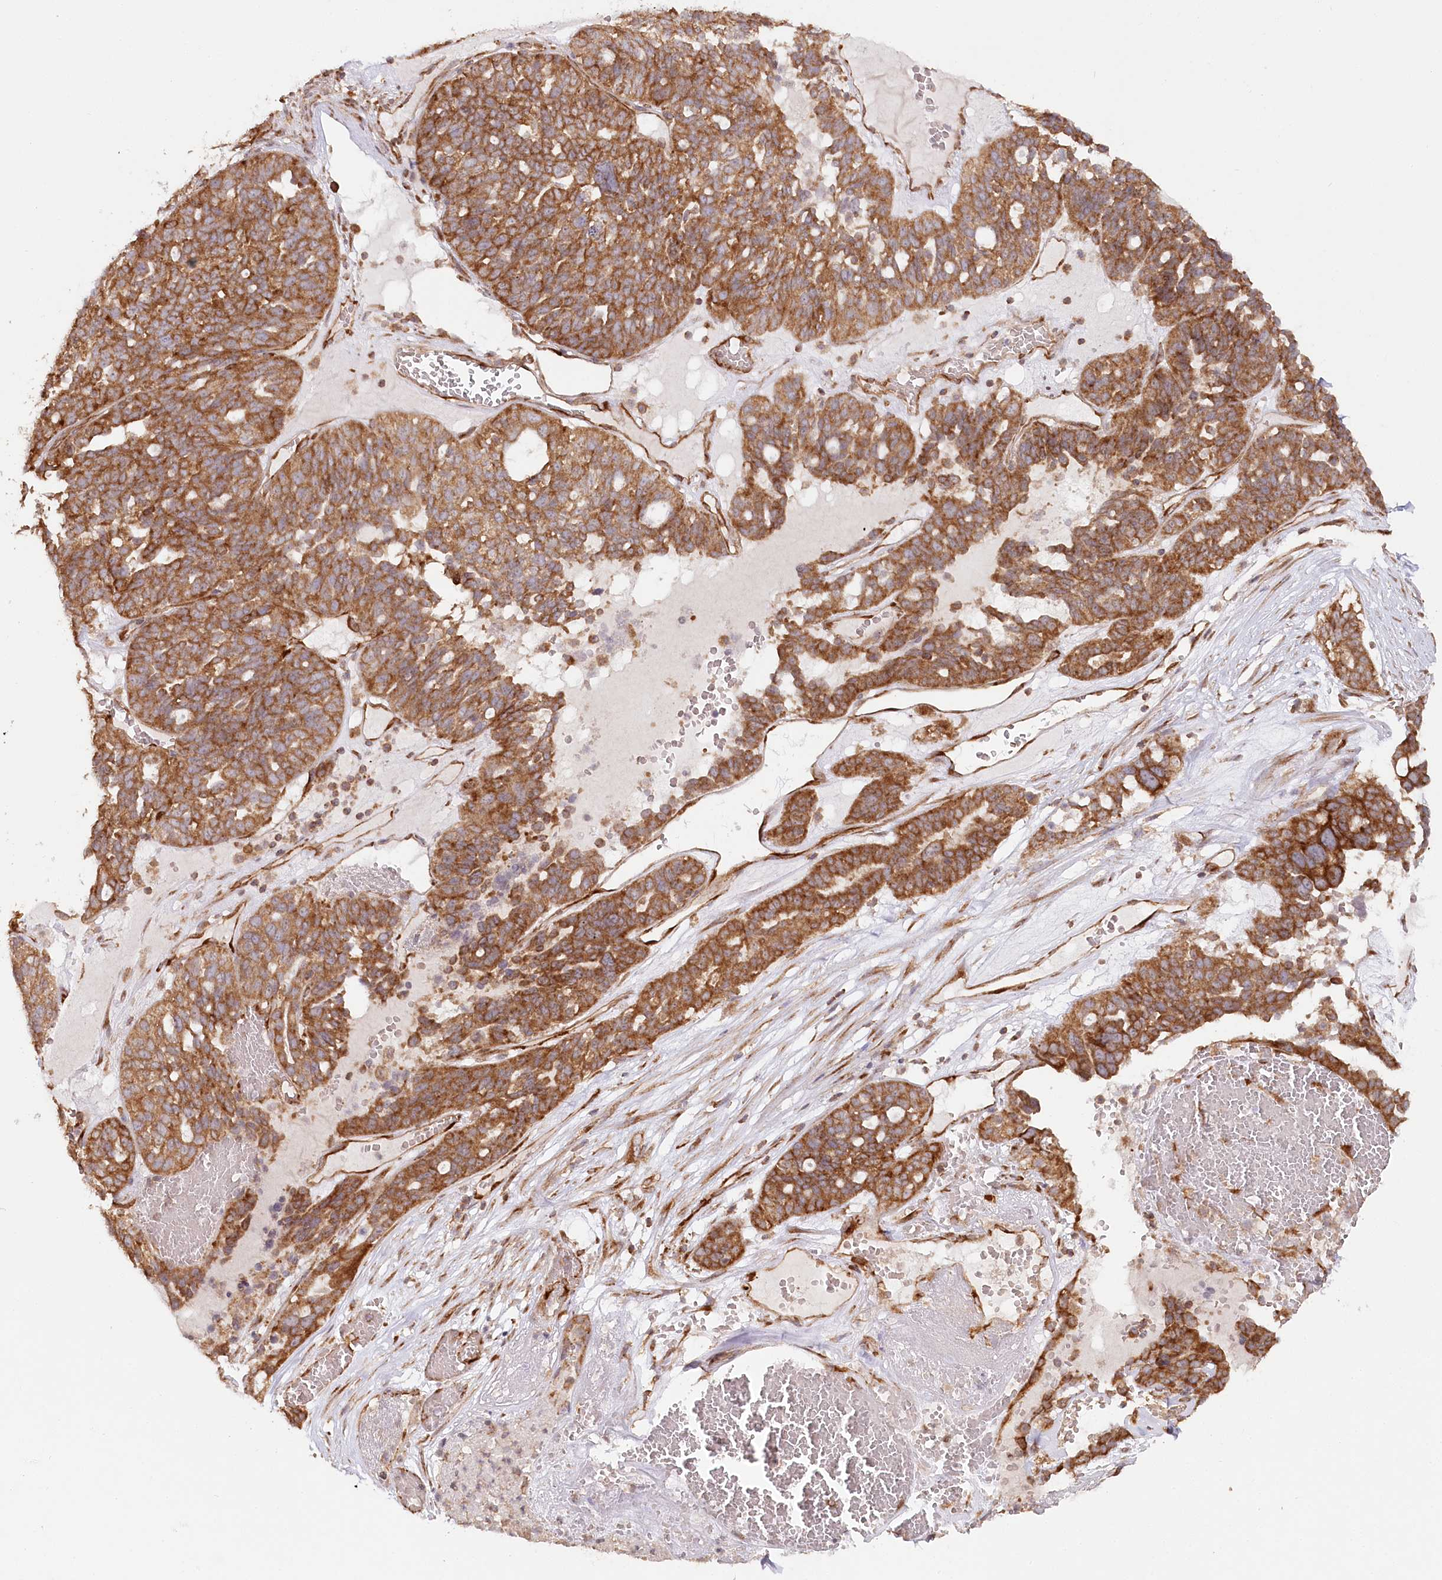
{"staining": {"intensity": "moderate", "quantity": ">75%", "location": "cytoplasmic/membranous"}, "tissue": "ovarian cancer", "cell_type": "Tumor cells", "image_type": "cancer", "snomed": [{"axis": "morphology", "description": "Cystadenocarcinoma, serous, NOS"}, {"axis": "topography", "description": "Ovary"}], "caption": "This histopathology image shows immunohistochemistry (IHC) staining of human serous cystadenocarcinoma (ovarian), with medium moderate cytoplasmic/membranous expression in approximately >75% of tumor cells.", "gene": "OTUD4", "patient": {"sex": "female", "age": 59}}